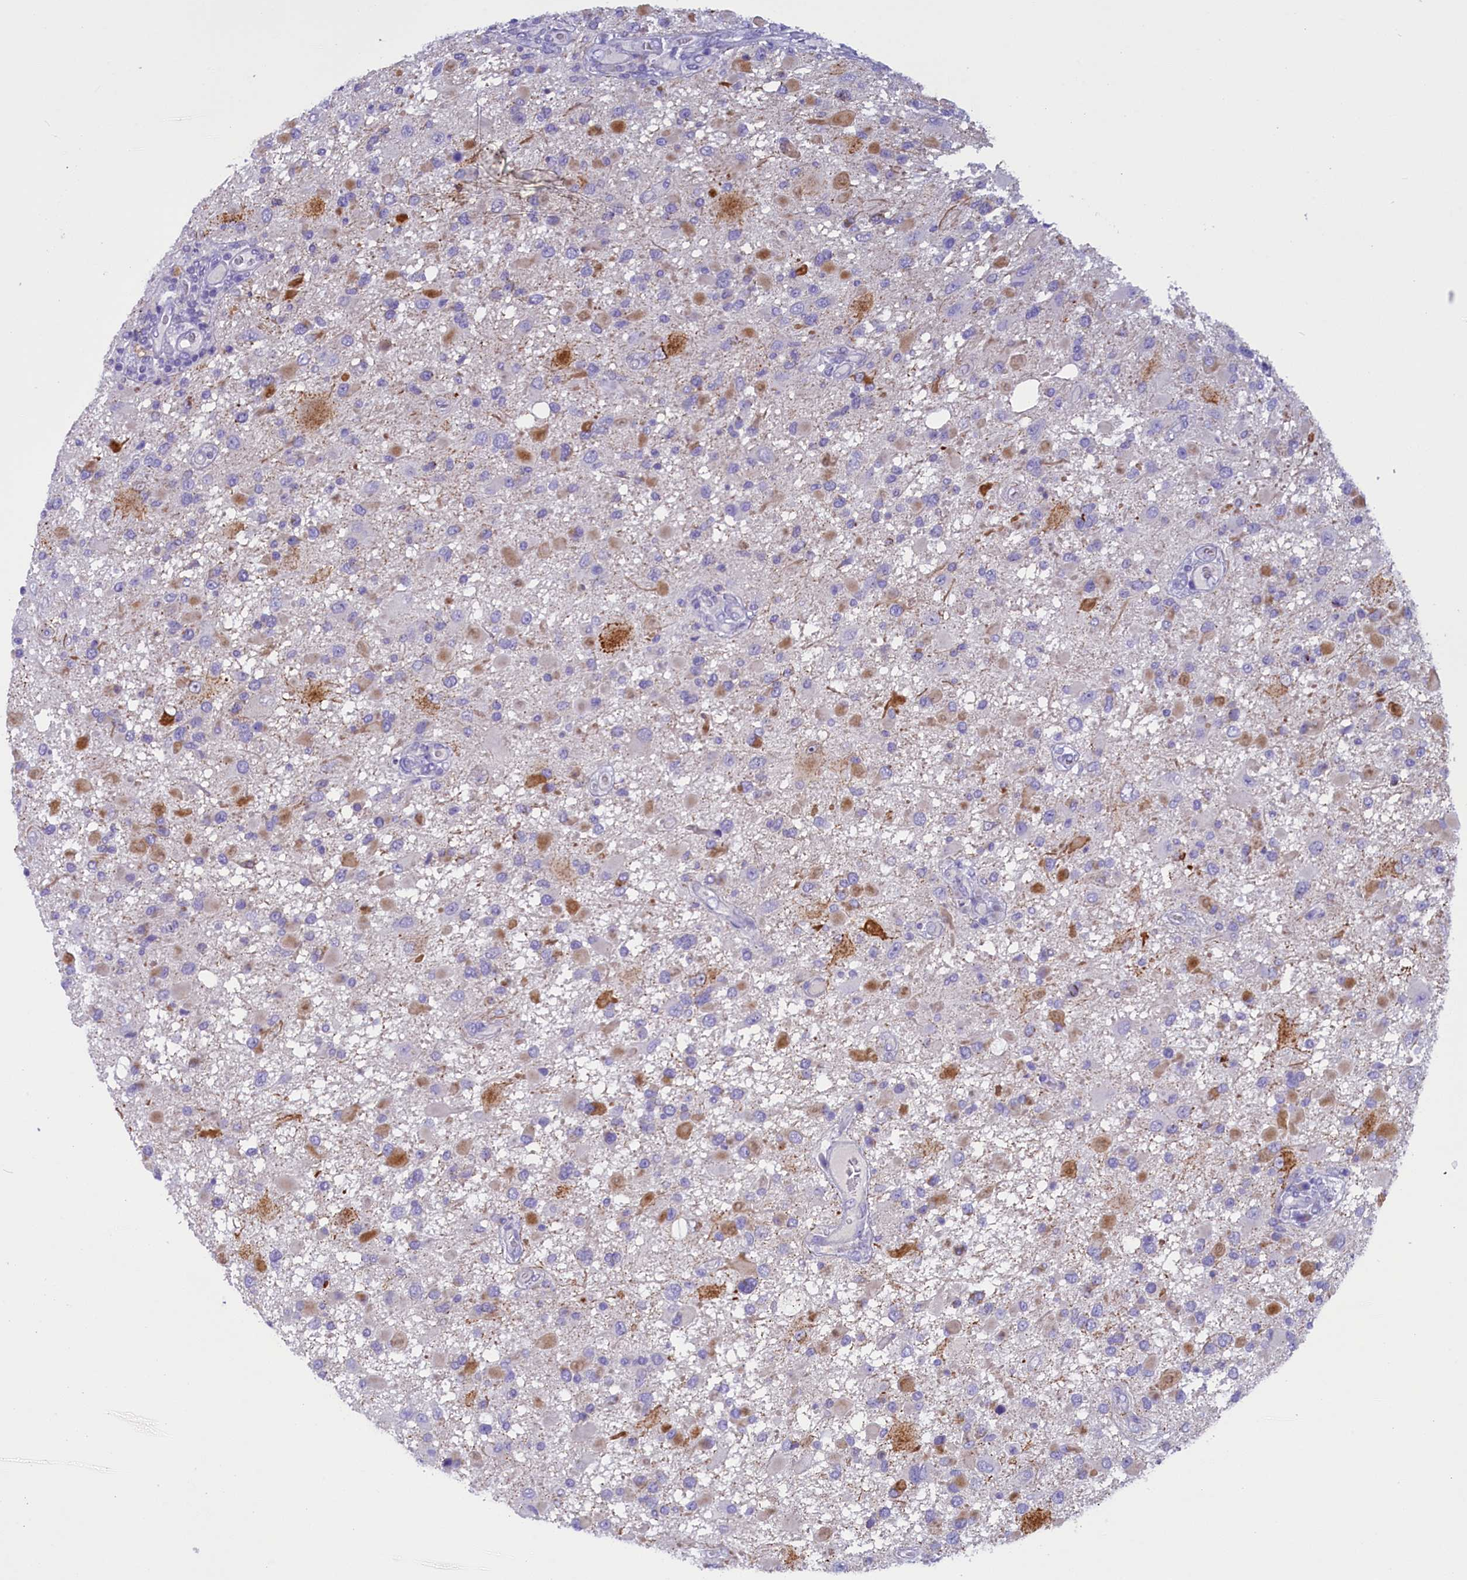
{"staining": {"intensity": "moderate", "quantity": "<25%", "location": "cytoplasmic/membranous"}, "tissue": "glioma", "cell_type": "Tumor cells", "image_type": "cancer", "snomed": [{"axis": "morphology", "description": "Glioma, malignant, High grade"}, {"axis": "topography", "description": "Brain"}], "caption": "Immunohistochemistry (DAB) staining of malignant high-grade glioma demonstrates moderate cytoplasmic/membranous protein positivity in approximately <25% of tumor cells.", "gene": "RTTN", "patient": {"sex": "male", "age": 53}}